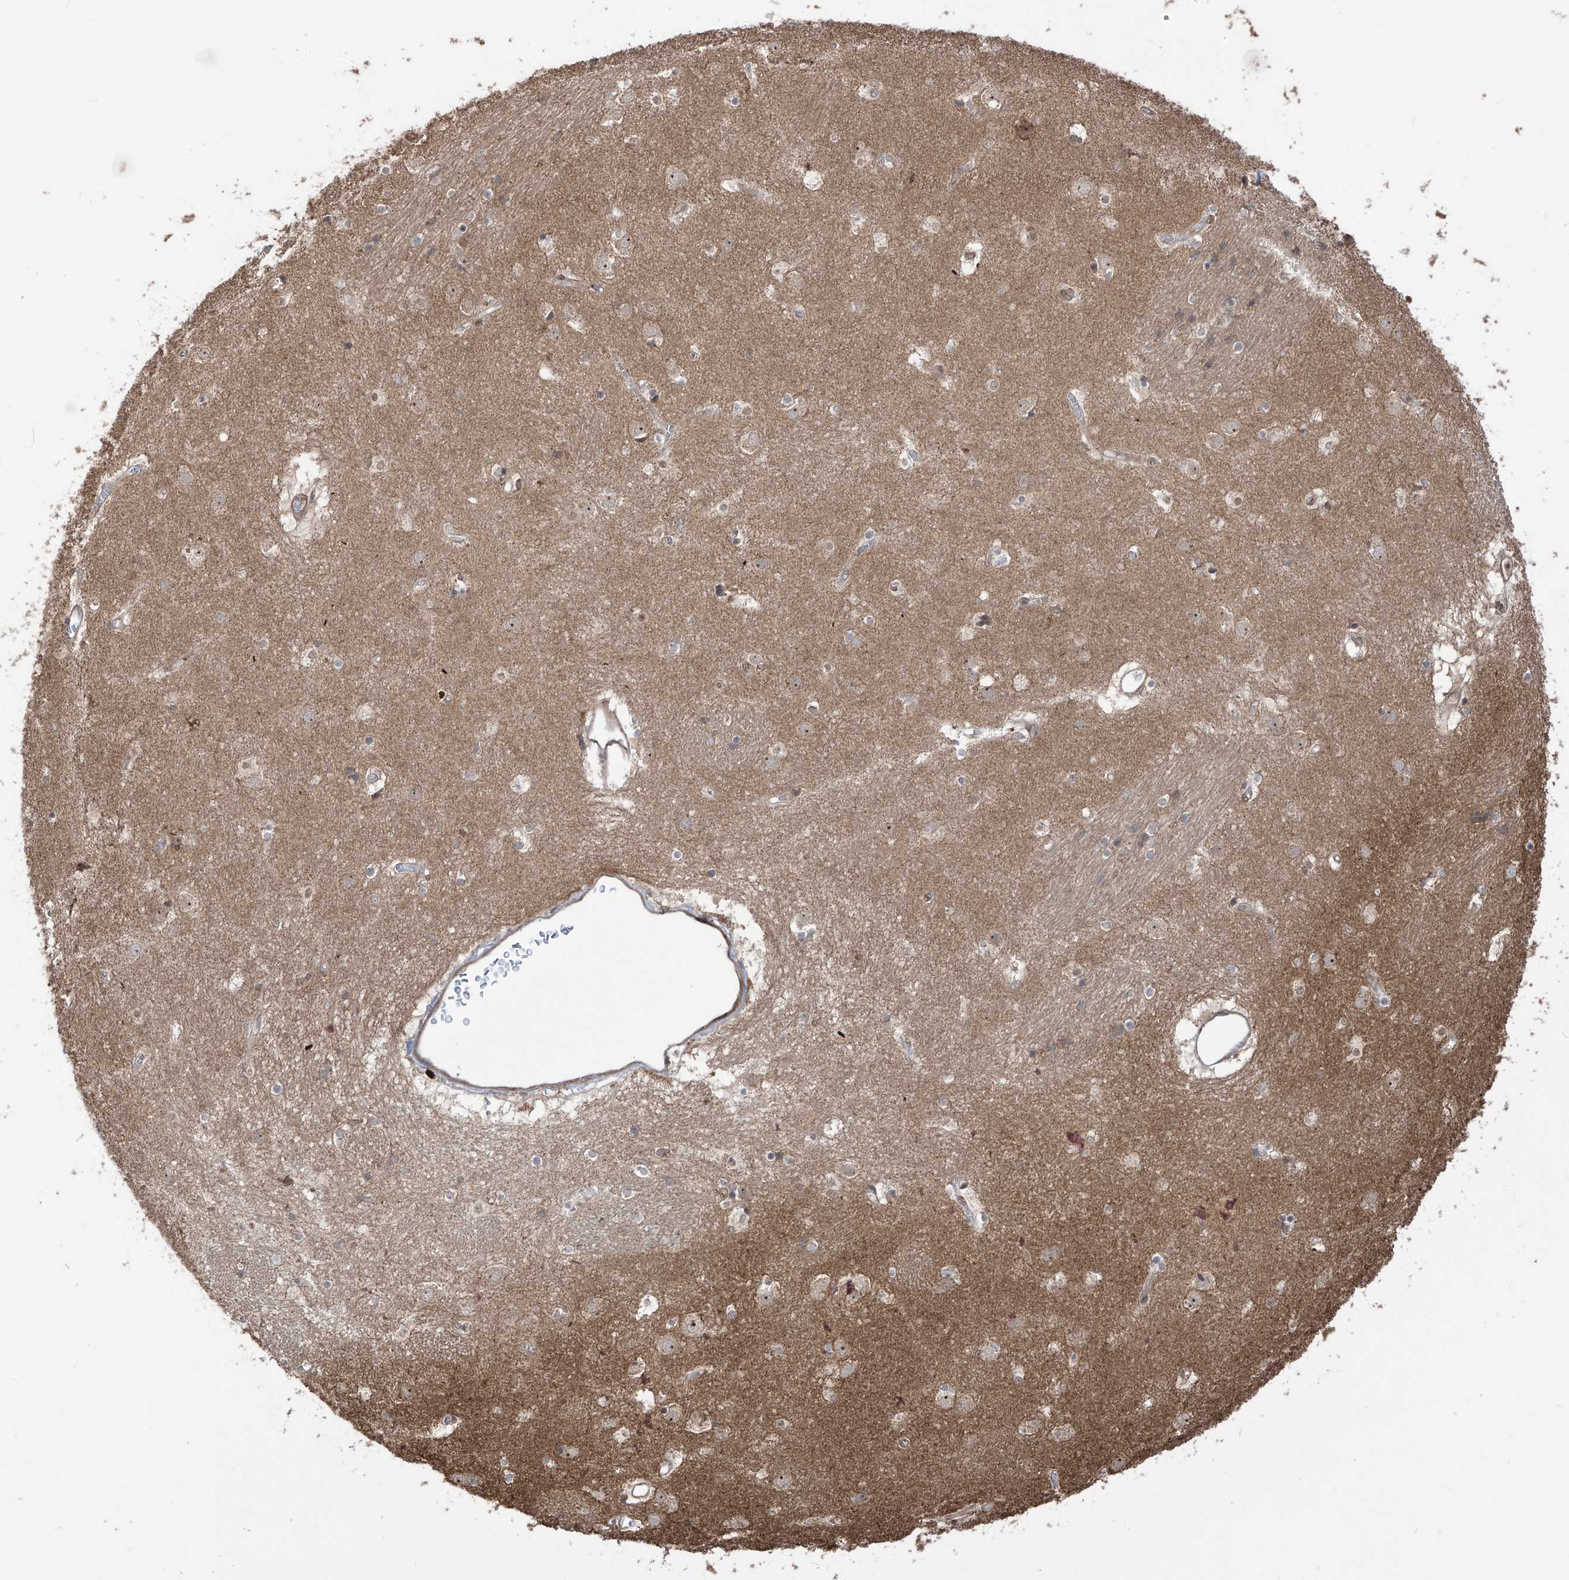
{"staining": {"intensity": "weak", "quantity": "25%-75%", "location": "cytoplasmic/membranous,nuclear"}, "tissue": "caudate", "cell_type": "Glial cells", "image_type": "normal", "snomed": [{"axis": "morphology", "description": "Normal tissue, NOS"}, {"axis": "topography", "description": "Lateral ventricle wall"}], "caption": "Immunohistochemistry histopathology image of normal human caudate stained for a protein (brown), which shows low levels of weak cytoplasmic/membranous,nuclear expression in approximately 25%-75% of glial cells.", "gene": "LRRC74A", "patient": {"sex": "male", "age": 70}}